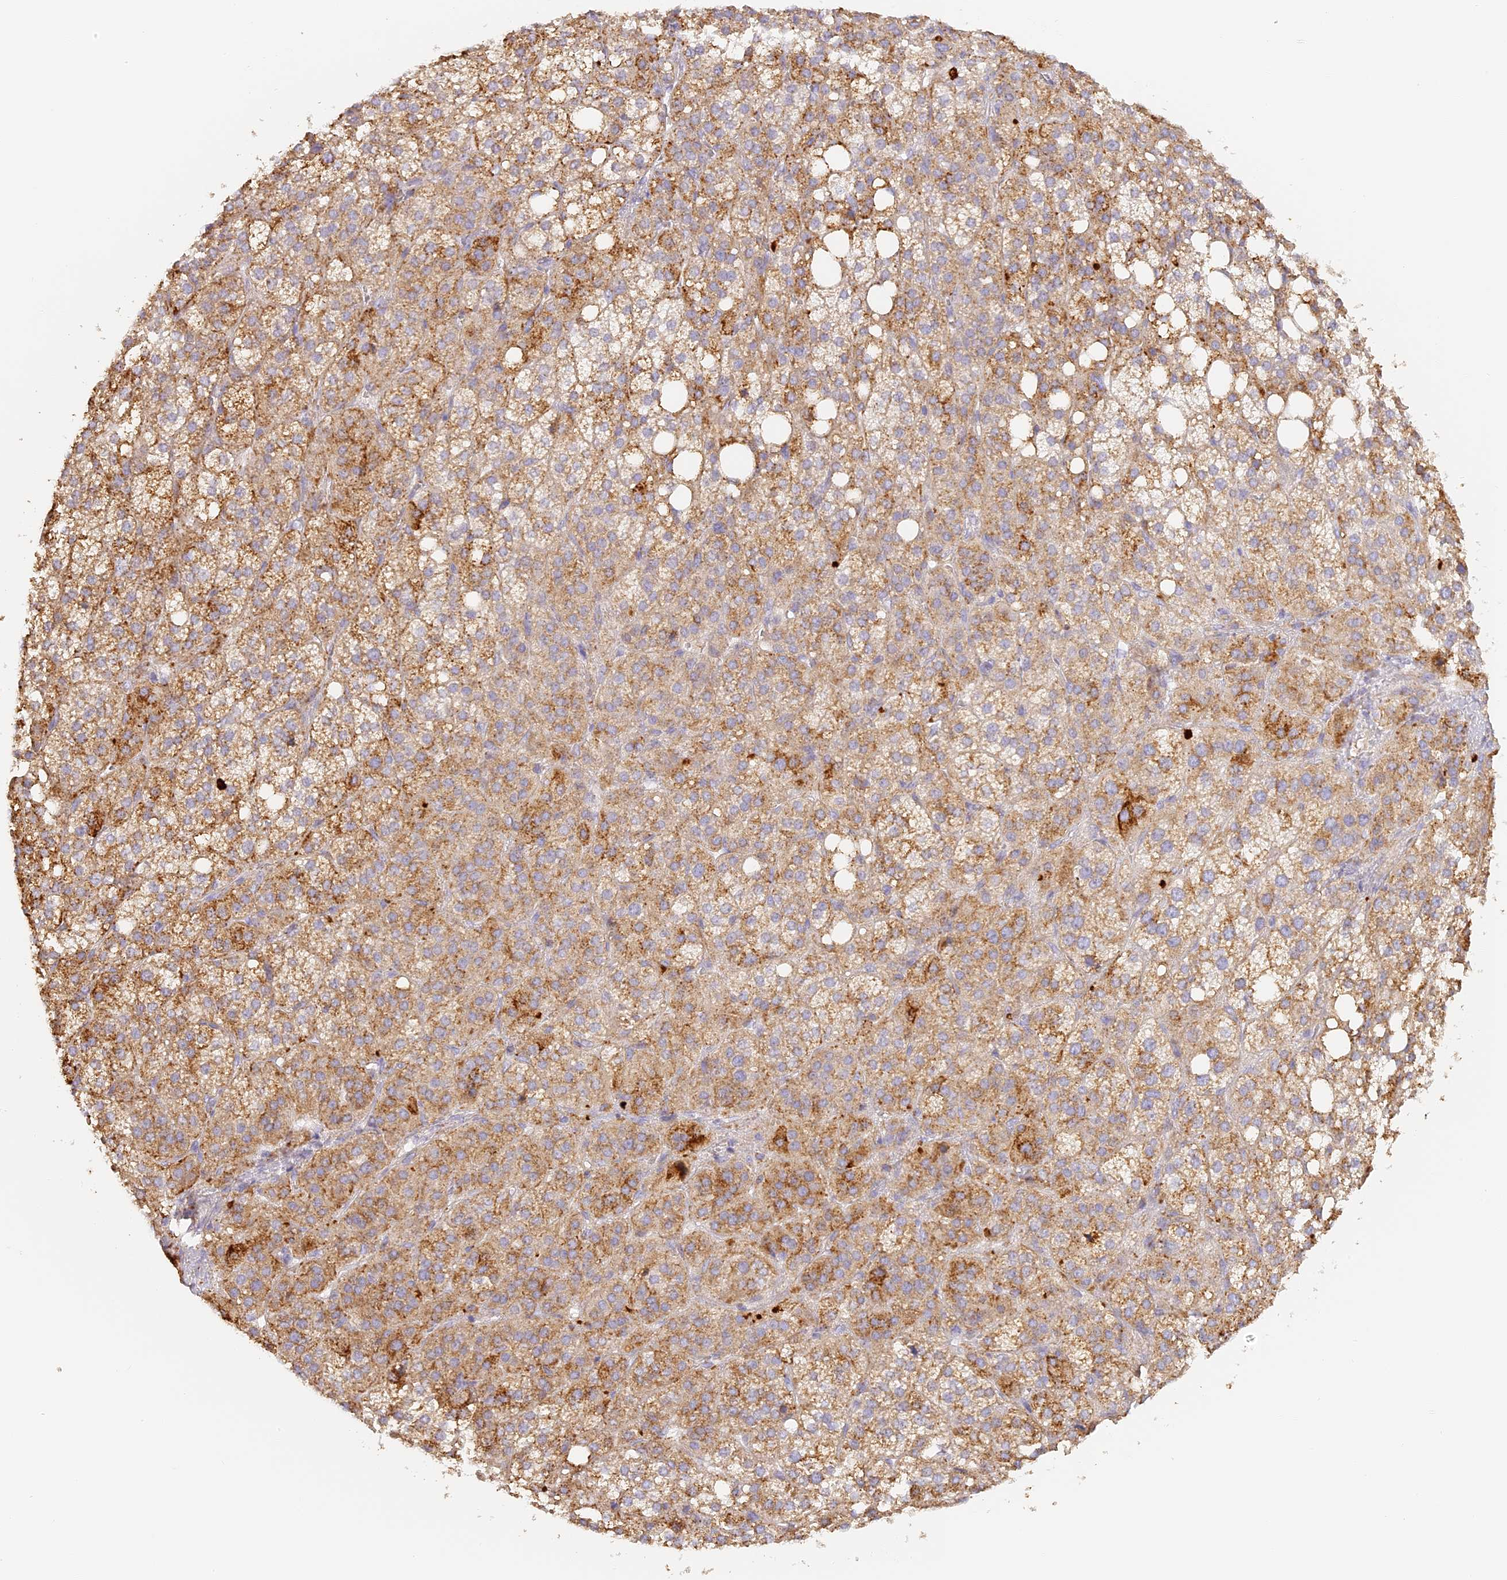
{"staining": {"intensity": "moderate", "quantity": ">75%", "location": "cytoplasmic/membranous"}, "tissue": "adrenal gland", "cell_type": "Glandular cells", "image_type": "normal", "snomed": [{"axis": "morphology", "description": "Normal tissue, NOS"}, {"axis": "topography", "description": "Adrenal gland"}], "caption": "Normal adrenal gland displays moderate cytoplasmic/membranous expression in about >75% of glandular cells, visualized by immunohistochemistry.", "gene": "LAMP2", "patient": {"sex": "female", "age": 59}}